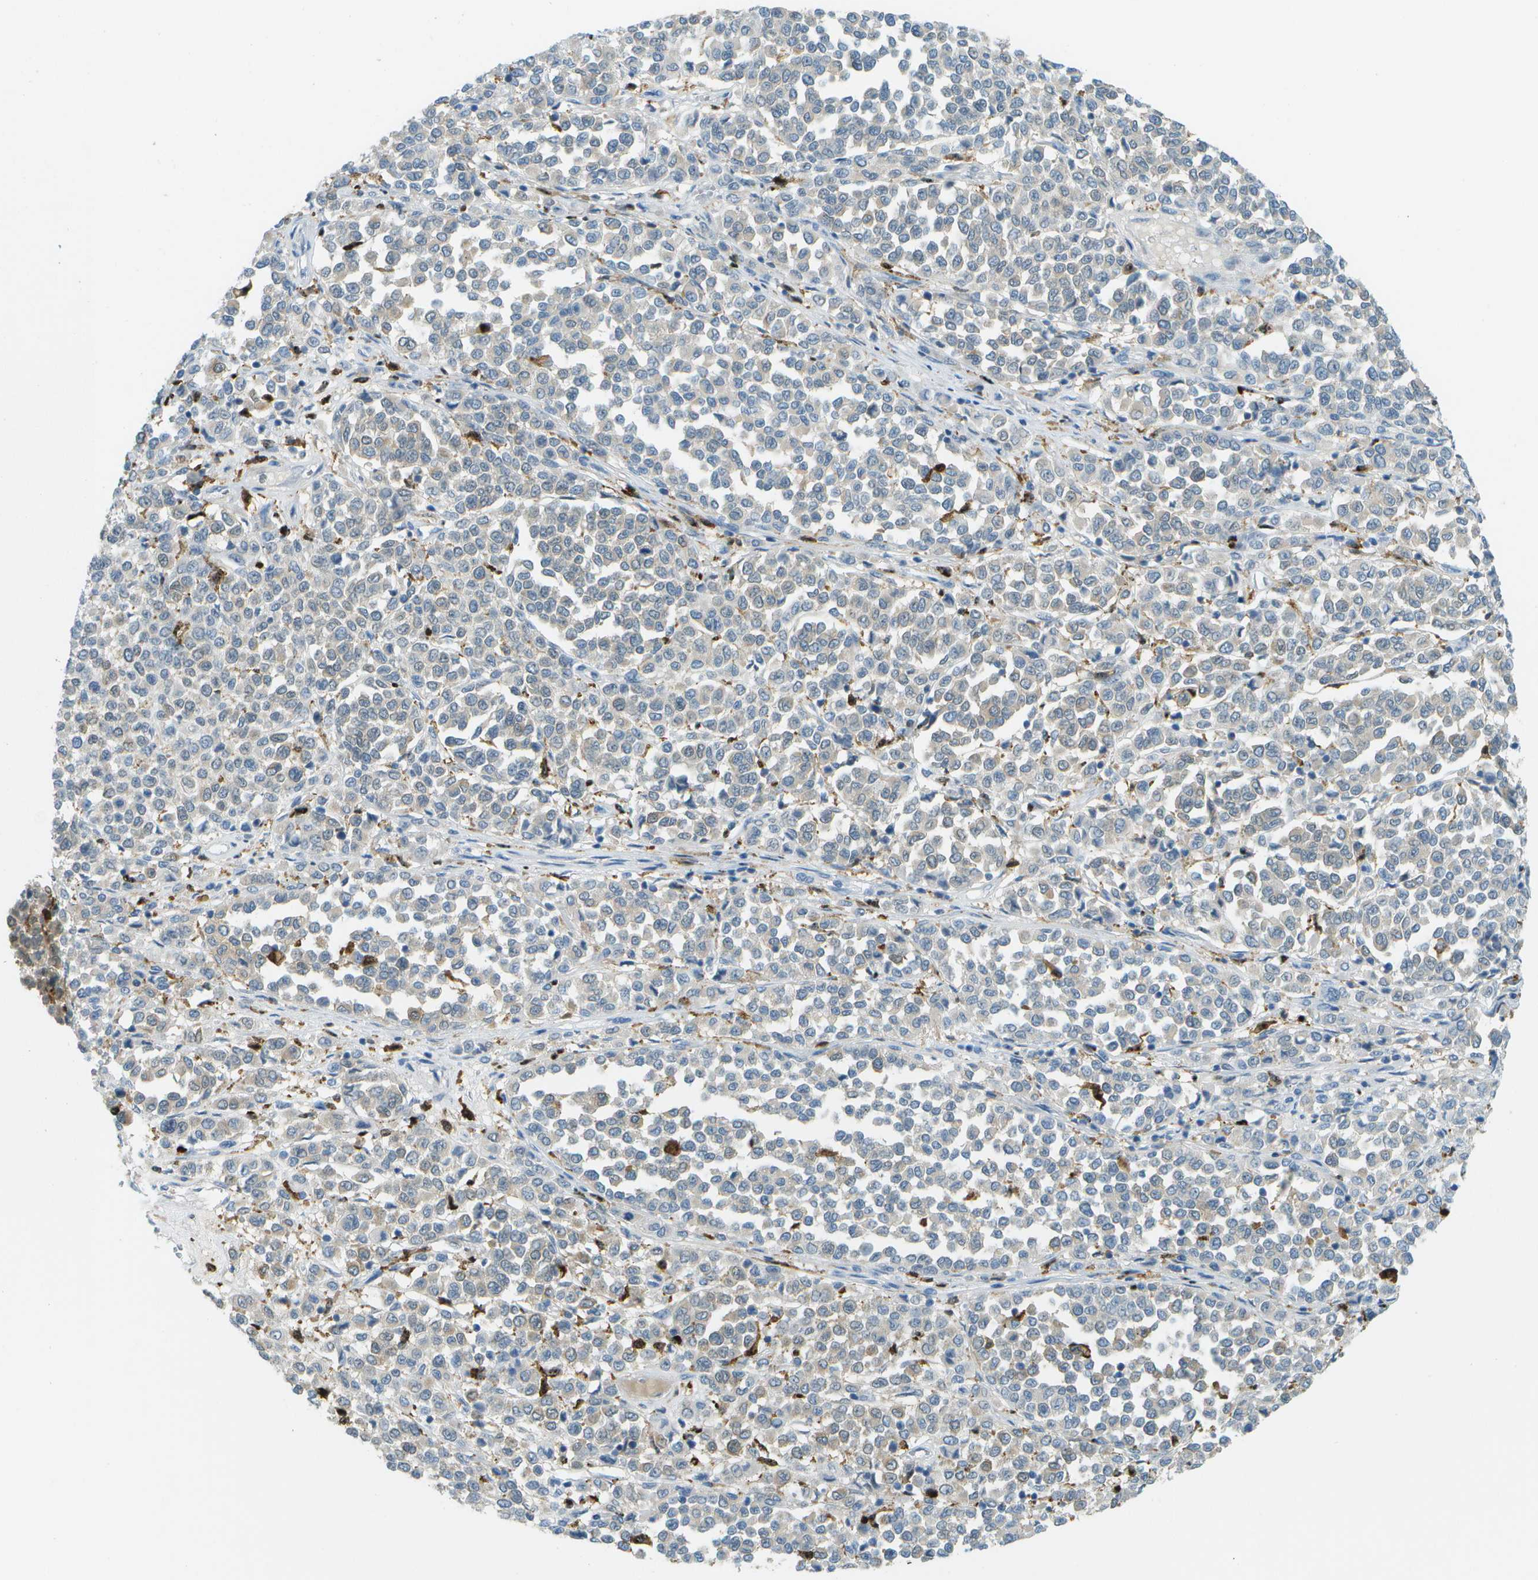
{"staining": {"intensity": "negative", "quantity": "none", "location": "none"}, "tissue": "melanoma", "cell_type": "Tumor cells", "image_type": "cancer", "snomed": [{"axis": "morphology", "description": "Malignant melanoma, Metastatic site"}, {"axis": "topography", "description": "Pancreas"}], "caption": "Tumor cells show no significant protein staining in melanoma.", "gene": "CDH23", "patient": {"sex": "female", "age": 30}}